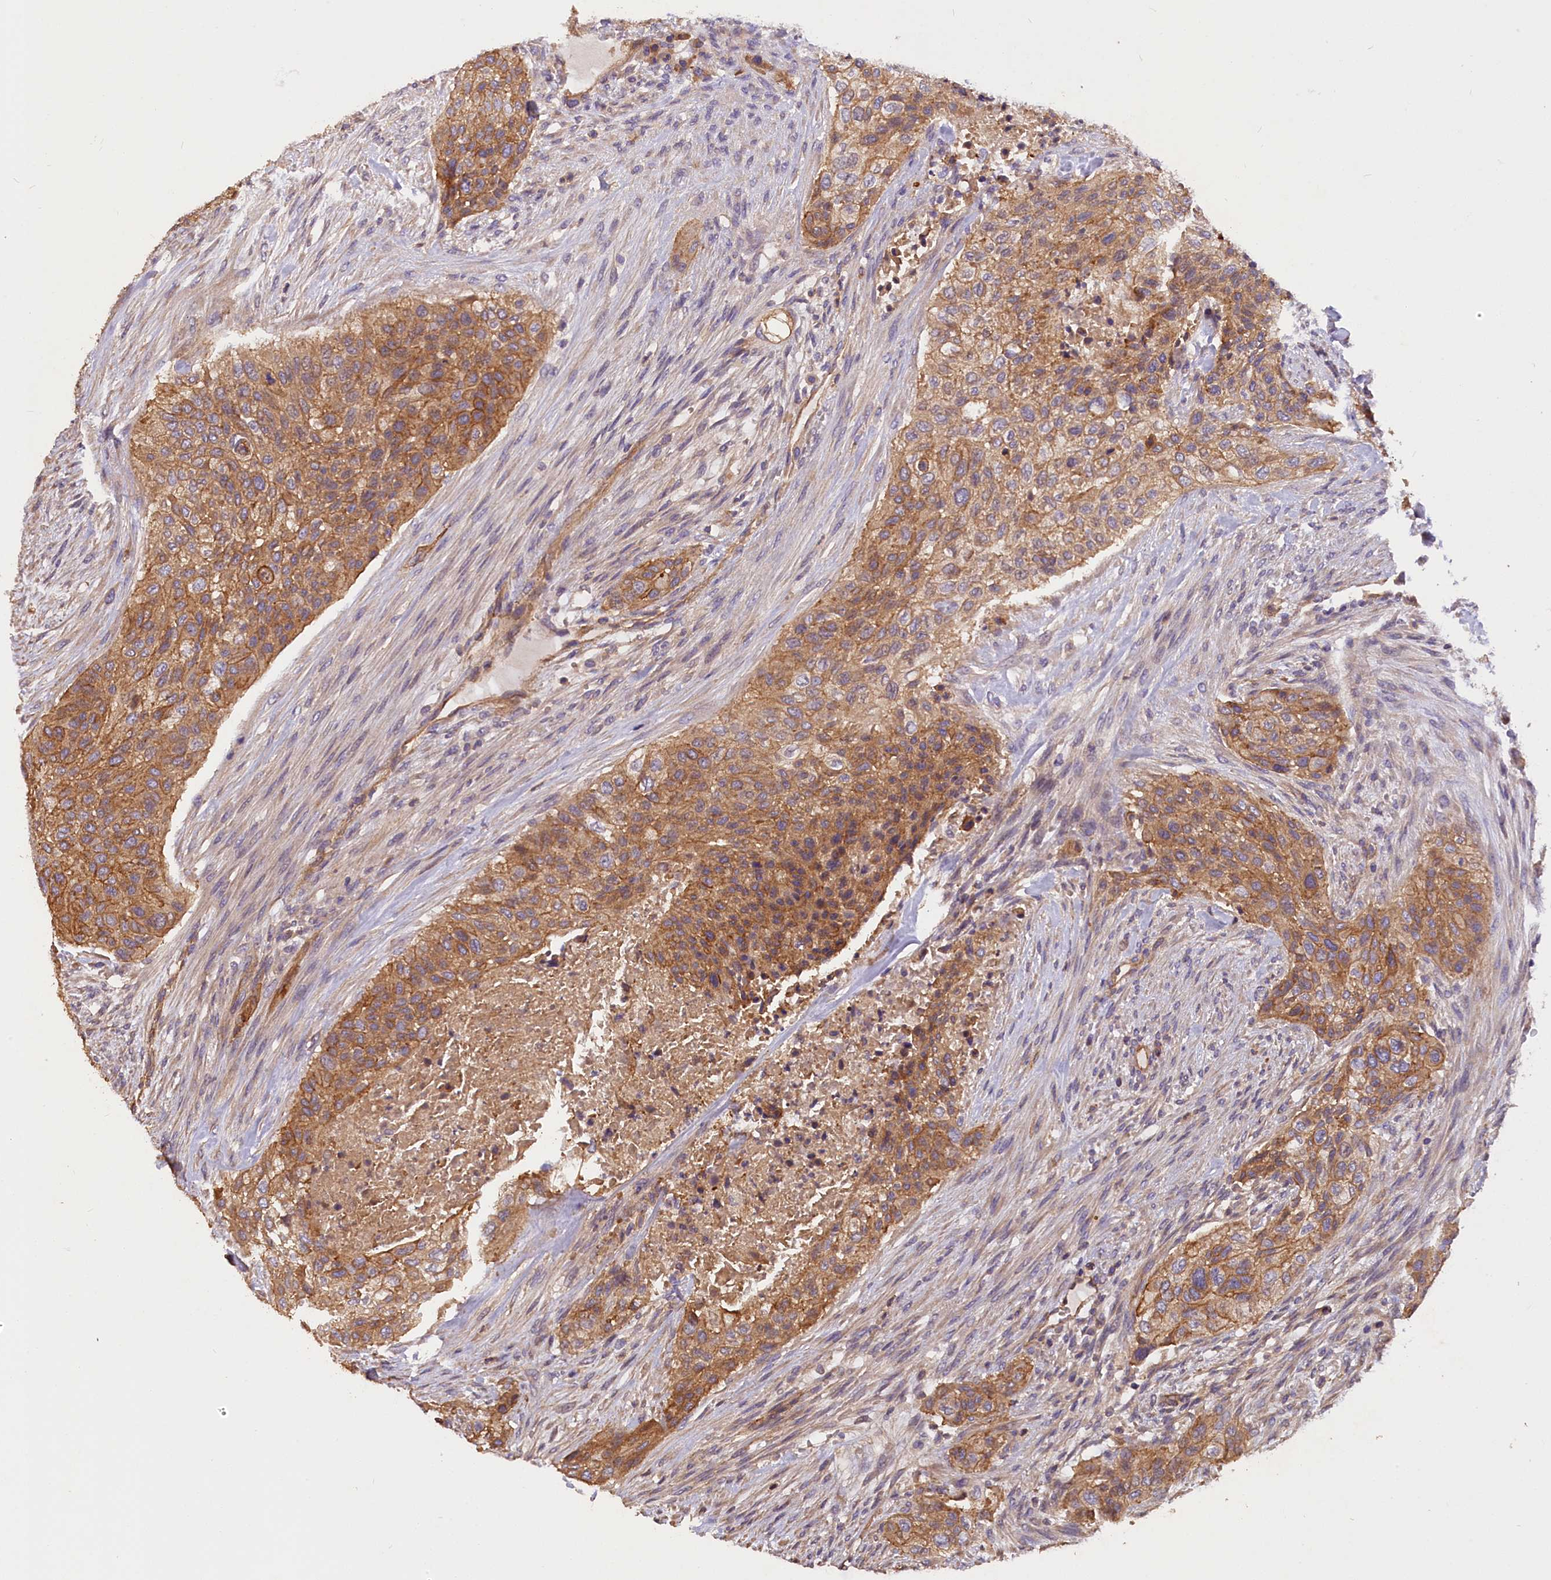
{"staining": {"intensity": "moderate", "quantity": ">75%", "location": "cytoplasmic/membranous"}, "tissue": "urothelial cancer", "cell_type": "Tumor cells", "image_type": "cancer", "snomed": [{"axis": "morphology", "description": "Urothelial carcinoma, High grade"}, {"axis": "topography", "description": "Urinary bladder"}], "caption": "Immunohistochemical staining of human urothelial cancer reveals medium levels of moderate cytoplasmic/membranous protein expression in about >75% of tumor cells.", "gene": "ERMARD", "patient": {"sex": "male", "age": 35}}